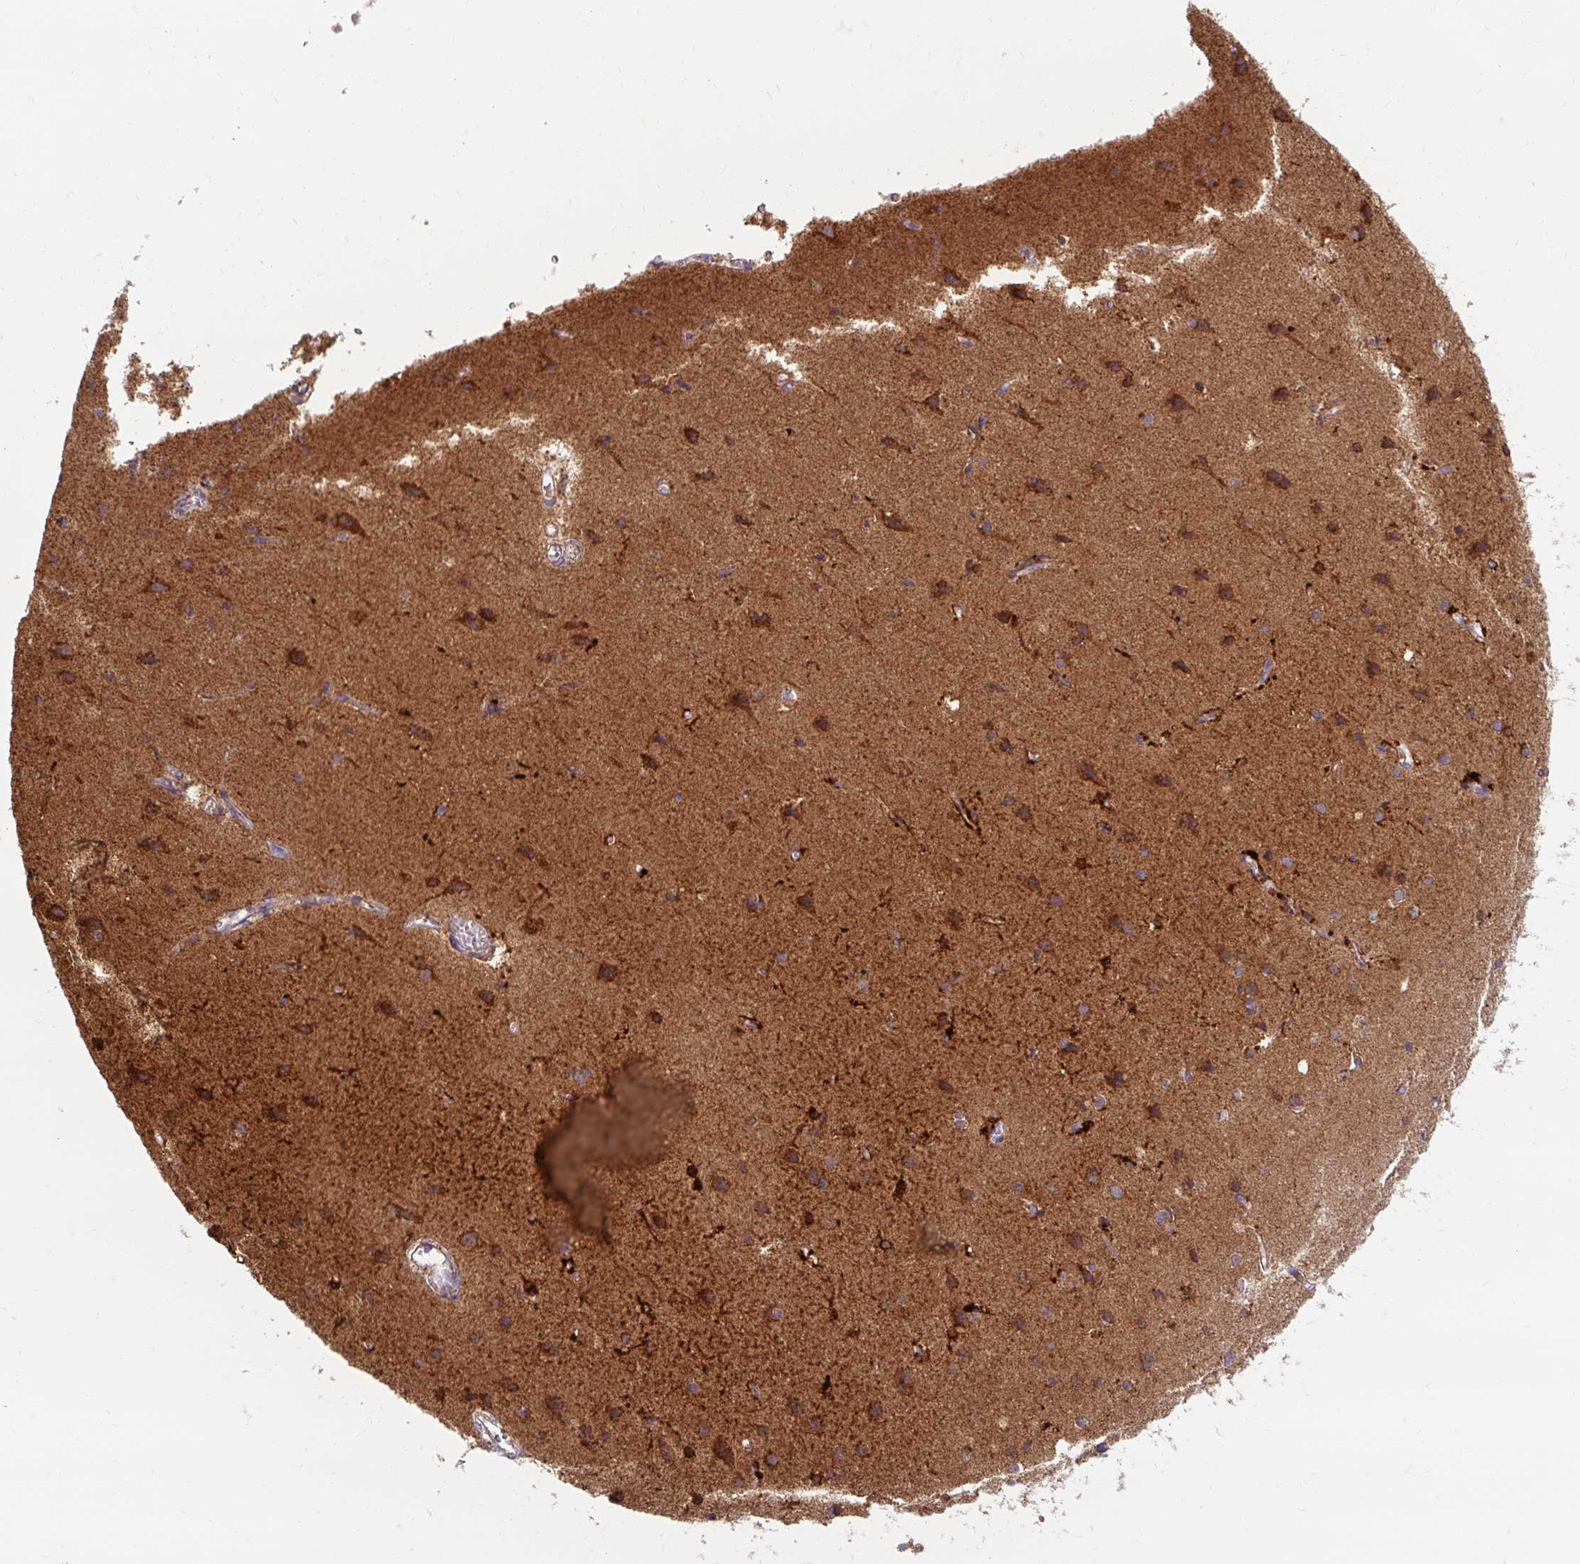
{"staining": {"intensity": "weak", "quantity": ">75%", "location": "cytoplasmic/membranous"}, "tissue": "cerebral cortex", "cell_type": "Endothelial cells", "image_type": "normal", "snomed": [{"axis": "morphology", "description": "Normal tissue, NOS"}, {"axis": "topography", "description": "Cerebral cortex"}], "caption": "Protein staining reveals weak cytoplasmic/membranous positivity in approximately >75% of endothelial cells in benign cerebral cortex. The protein is stained brown, and the nuclei are stained in blue (DAB (3,3'-diaminobenzidine) IHC with brightfield microscopy, high magnification).", "gene": "SKP2", "patient": {"sex": "male", "age": 37}}